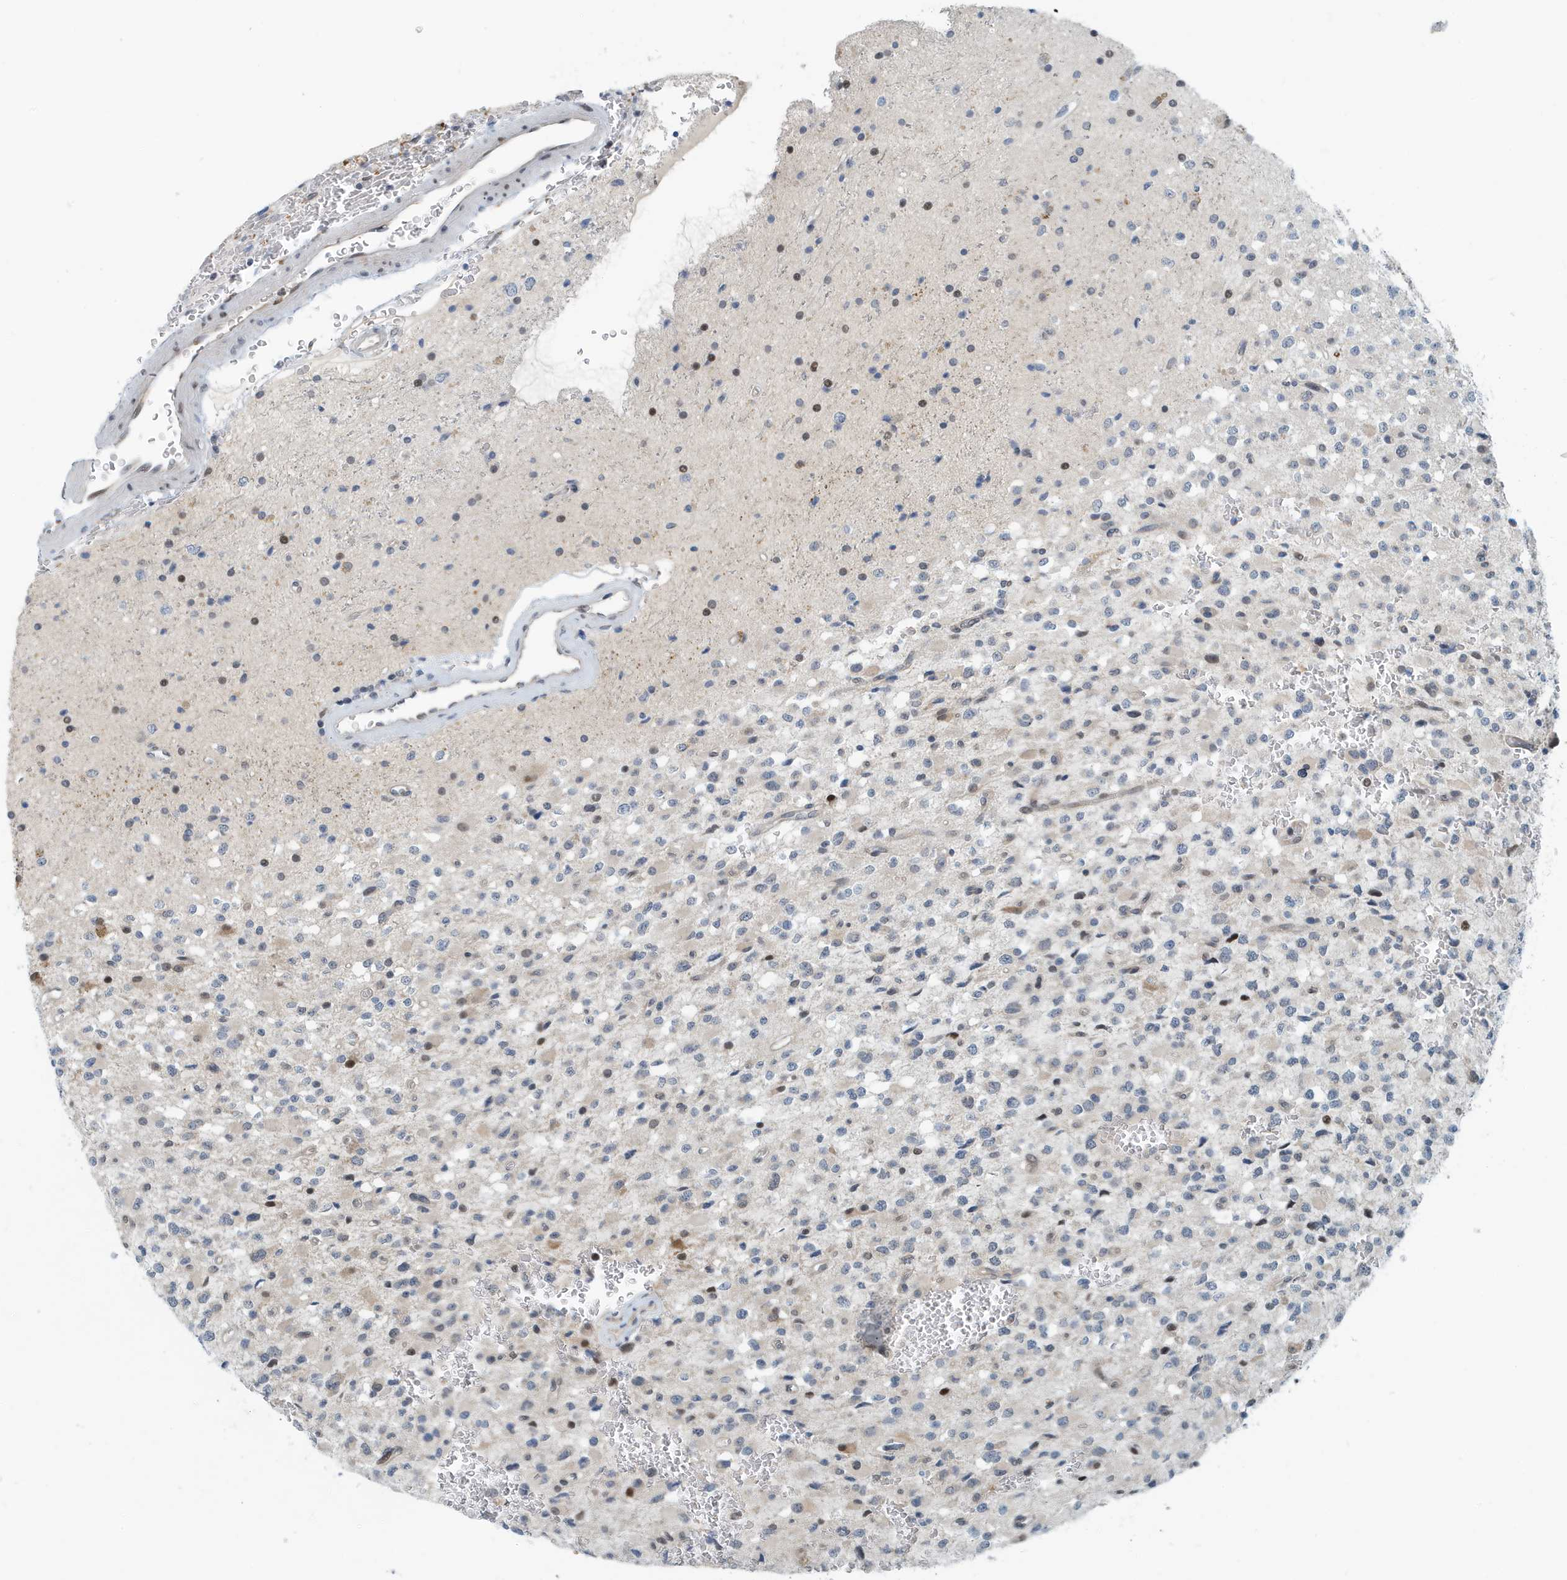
{"staining": {"intensity": "weak", "quantity": "<25%", "location": "nuclear"}, "tissue": "glioma", "cell_type": "Tumor cells", "image_type": "cancer", "snomed": [{"axis": "morphology", "description": "Glioma, malignant, High grade"}, {"axis": "topography", "description": "Brain"}], "caption": "The immunohistochemistry histopathology image has no significant expression in tumor cells of malignant glioma (high-grade) tissue.", "gene": "KIF15", "patient": {"sex": "male", "age": 34}}